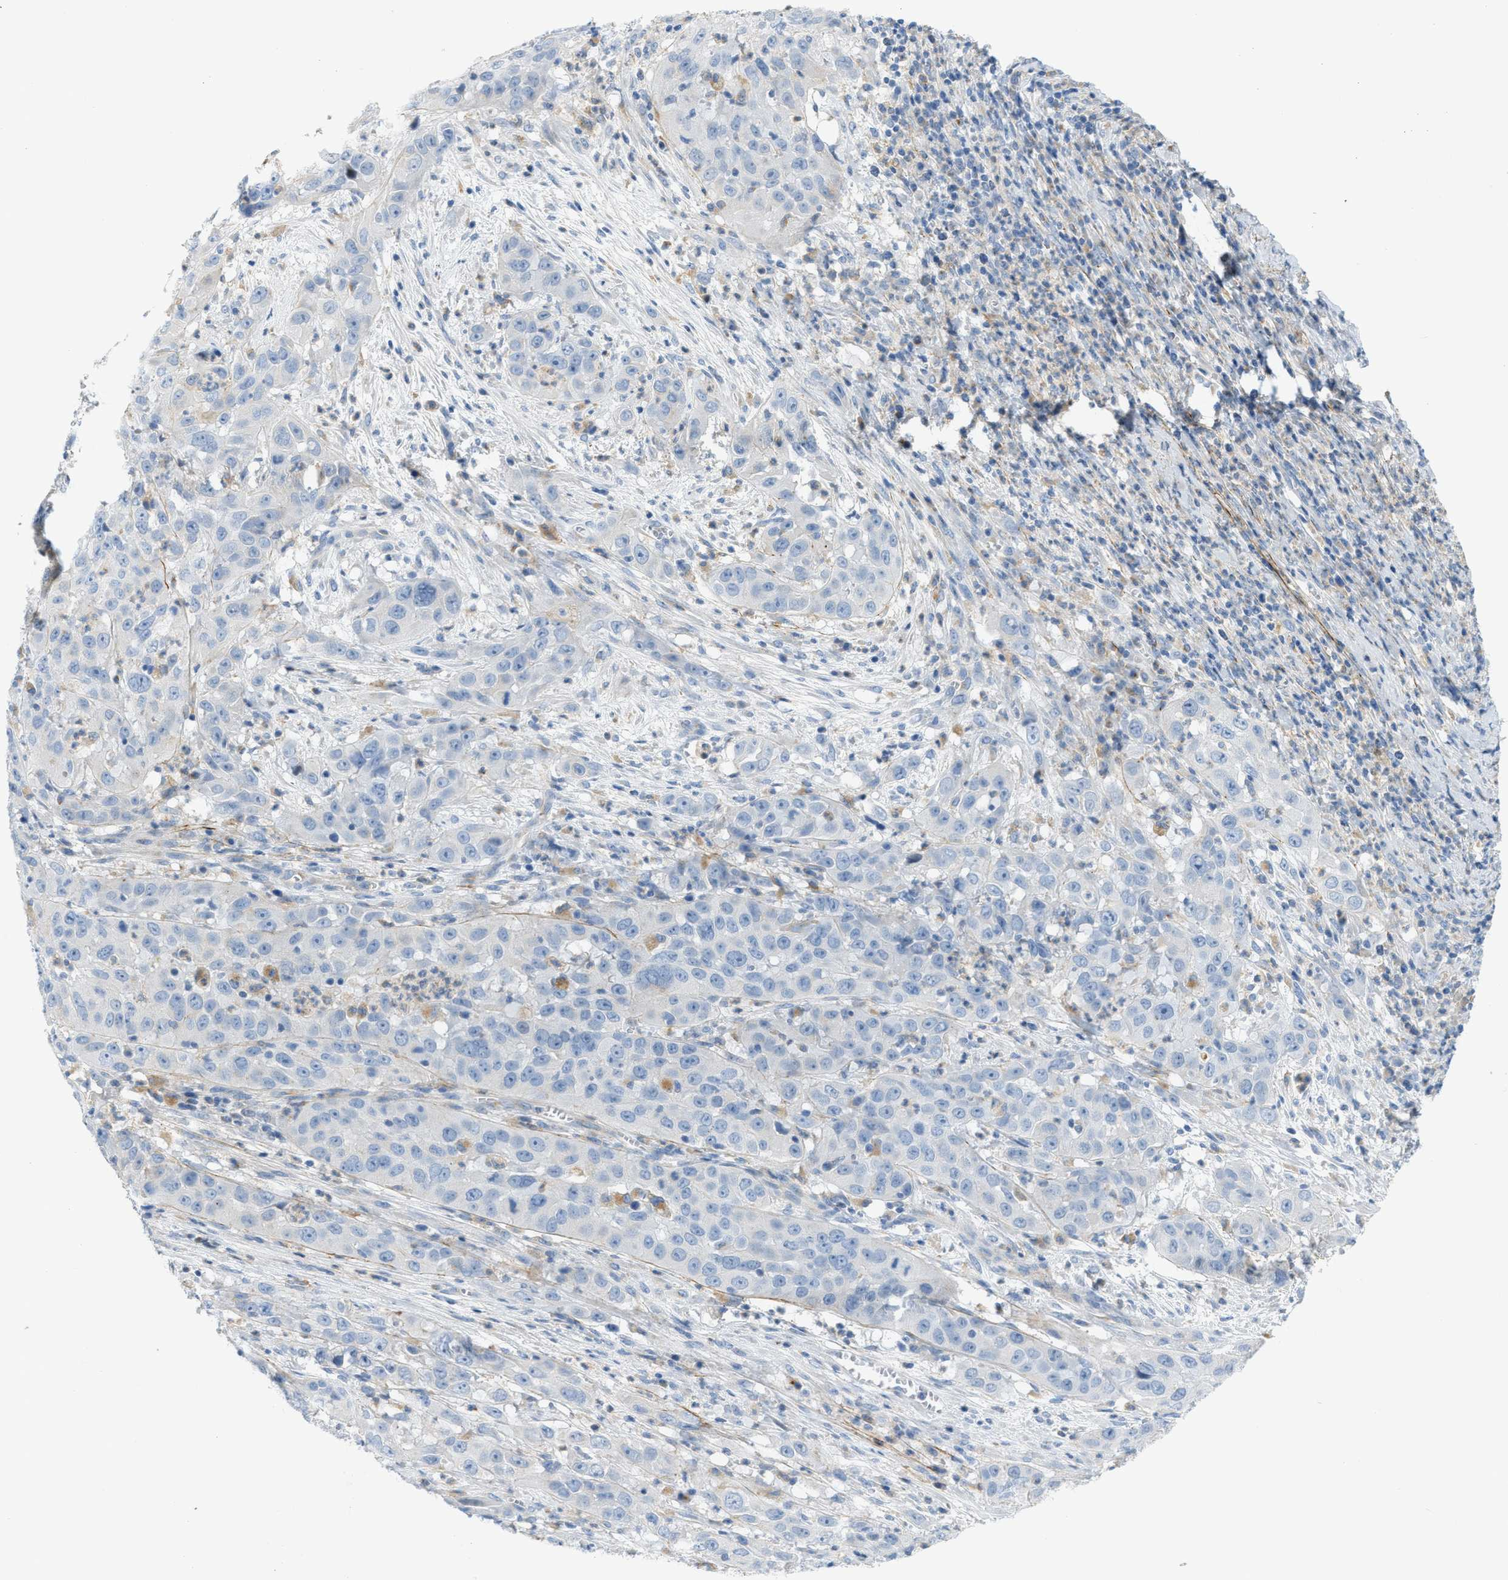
{"staining": {"intensity": "negative", "quantity": "none", "location": "none"}, "tissue": "cervical cancer", "cell_type": "Tumor cells", "image_type": "cancer", "snomed": [{"axis": "morphology", "description": "Squamous cell carcinoma, NOS"}, {"axis": "topography", "description": "Cervix"}], "caption": "This micrograph is of cervical cancer (squamous cell carcinoma) stained with immunohistochemistry (IHC) to label a protein in brown with the nuclei are counter-stained blue. There is no expression in tumor cells. (Immunohistochemistry (ihc), brightfield microscopy, high magnification).", "gene": "LMBRD1", "patient": {"sex": "female", "age": 32}}